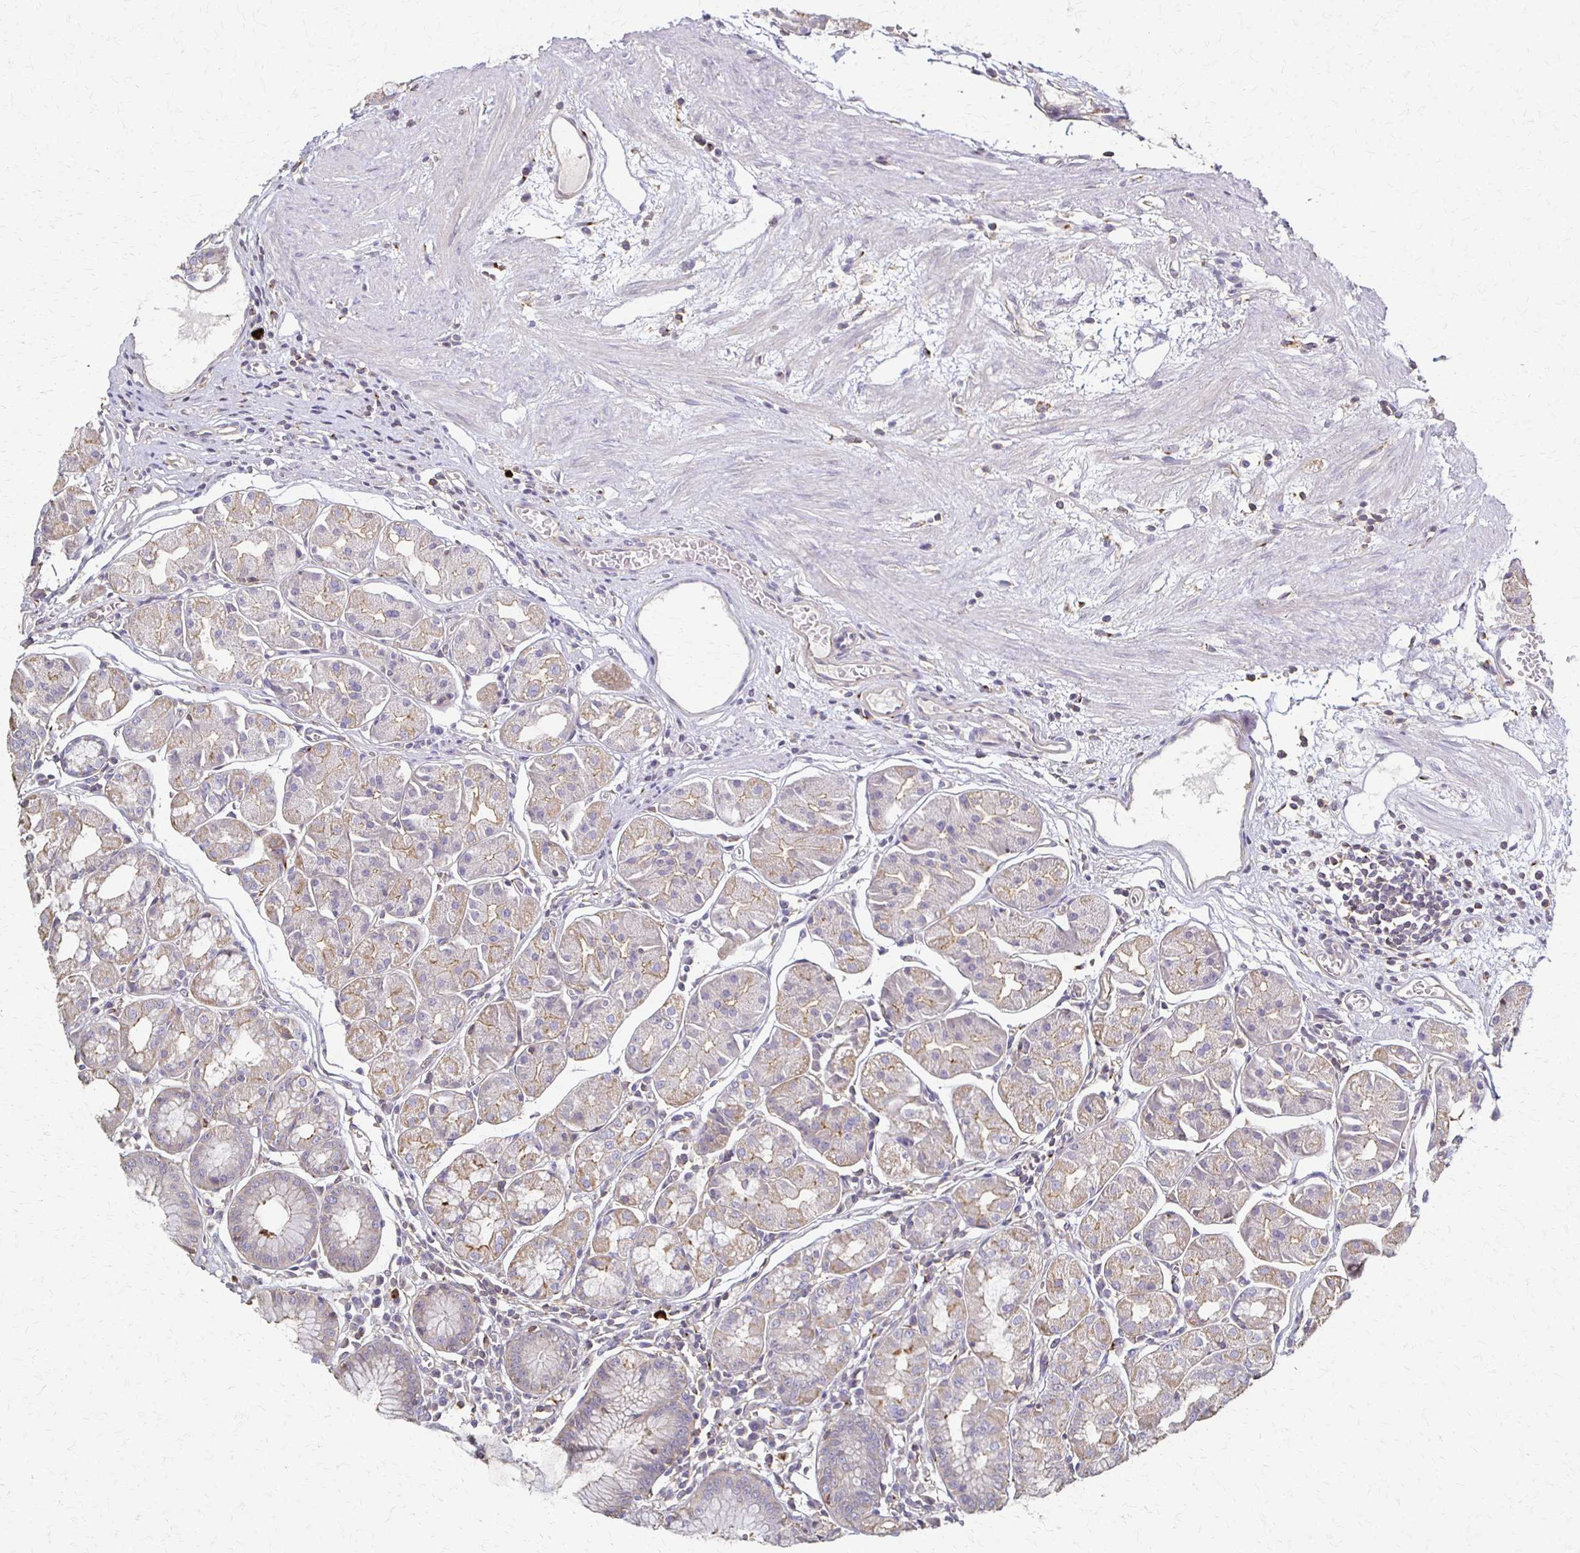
{"staining": {"intensity": "moderate", "quantity": "<25%", "location": "cytoplasmic/membranous"}, "tissue": "stomach", "cell_type": "Glandular cells", "image_type": "normal", "snomed": [{"axis": "morphology", "description": "Normal tissue, NOS"}, {"axis": "topography", "description": "Stomach"}], "caption": "Protein staining of normal stomach shows moderate cytoplasmic/membranous expression in about <25% of glandular cells. Nuclei are stained in blue.", "gene": "C1QTNF7", "patient": {"sex": "male", "age": 55}}